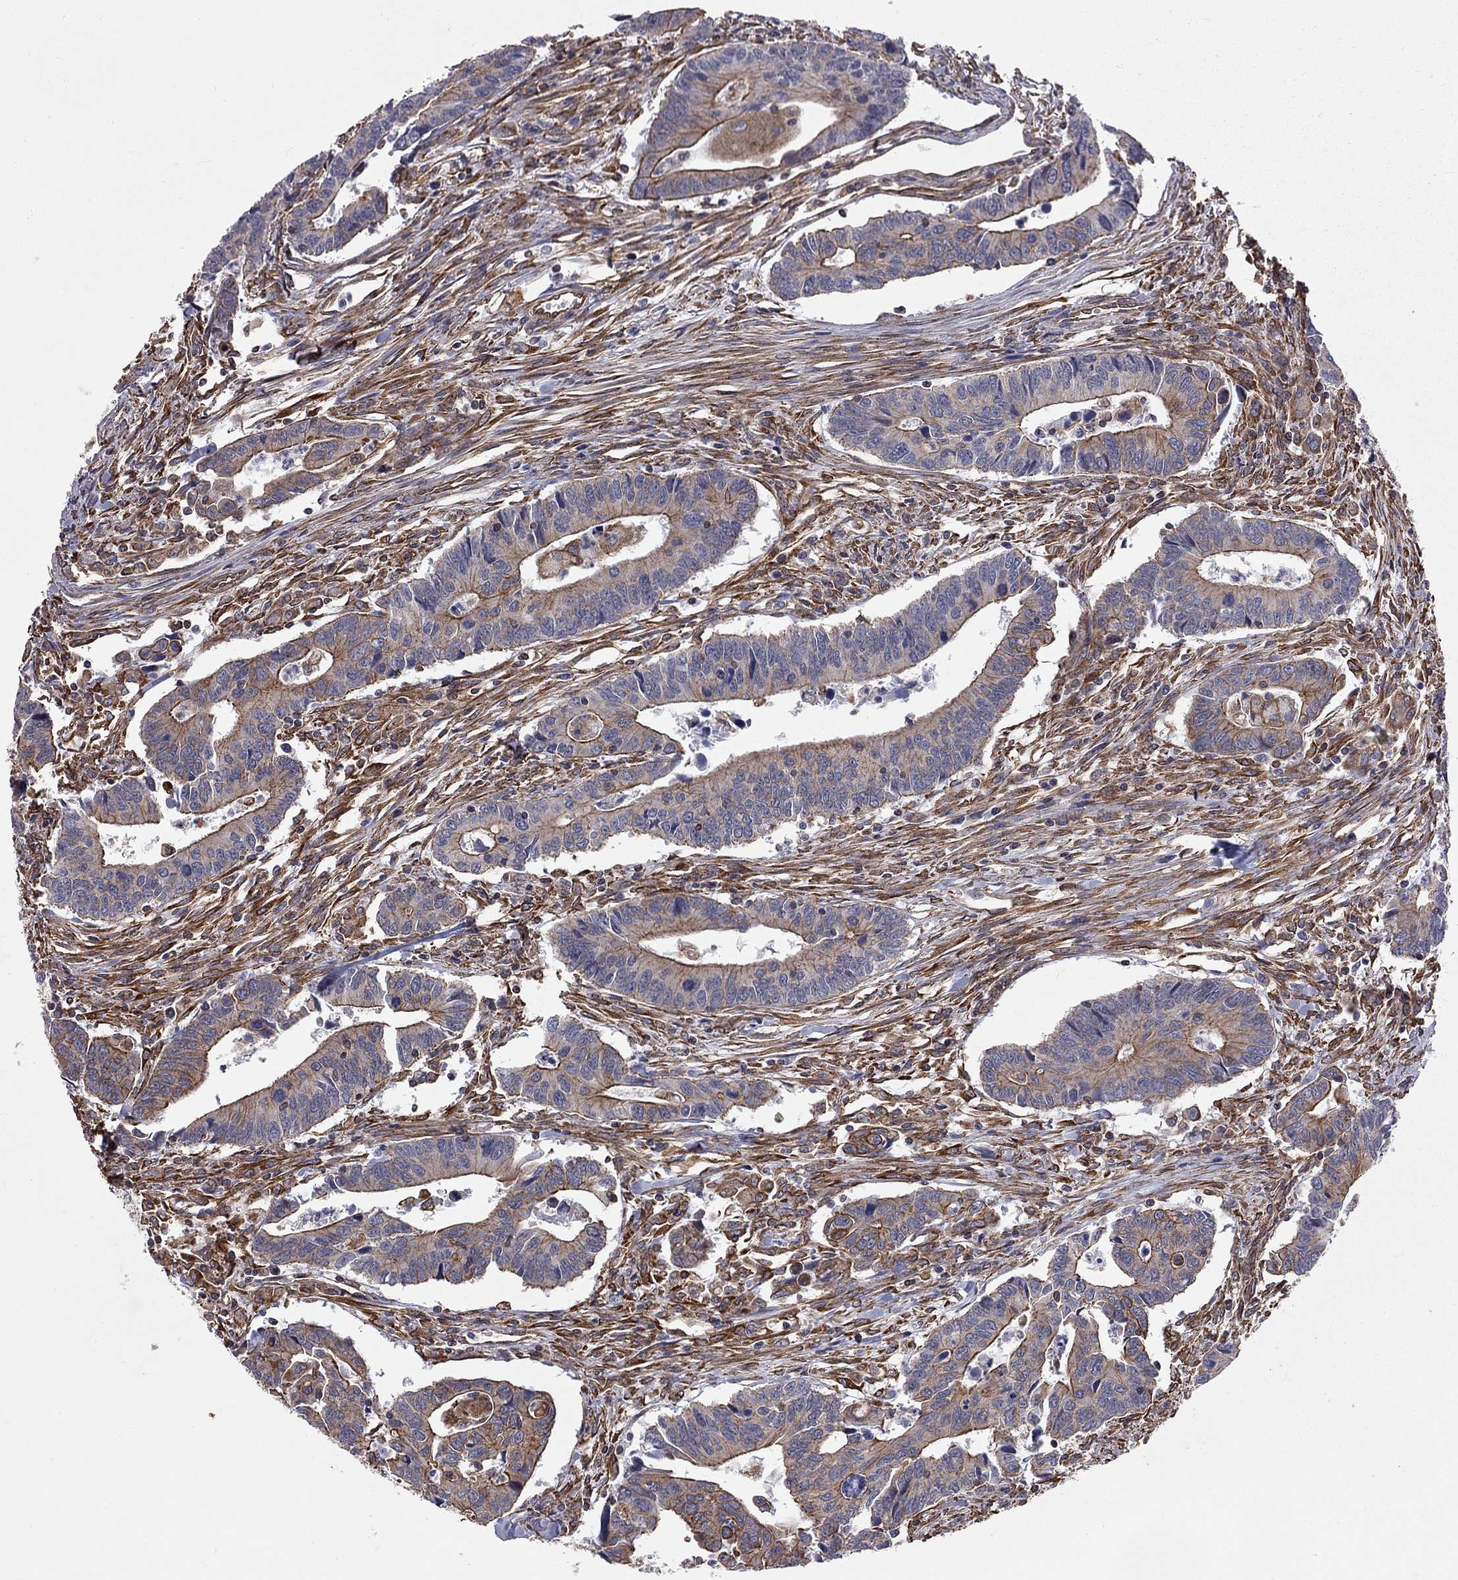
{"staining": {"intensity": "strong", "quantity": "25%-75%", "location": "cytoplasmic/membranous"}, "tissue": "colorectal cancer", "cell_type": "Tumor cells", "image_type": "cancer", "snomed": [{"axis": "morphology", "description": "Adenocarcinoma, NOS"}, {"axis": "topography", "description": "Rectum"}], "caption": "Colorectal adenocarcinoma was stained to show a protein in brown. There is high levels of strong cytoplasmic/membranous expression in about 25%-75% of tumor cells. Immunohistochemistry (ihc) stains the protein in brown and the nuclei are stained blue.", "gene": "BICDL2", "patient": {"sex": "male", "age": 67}}